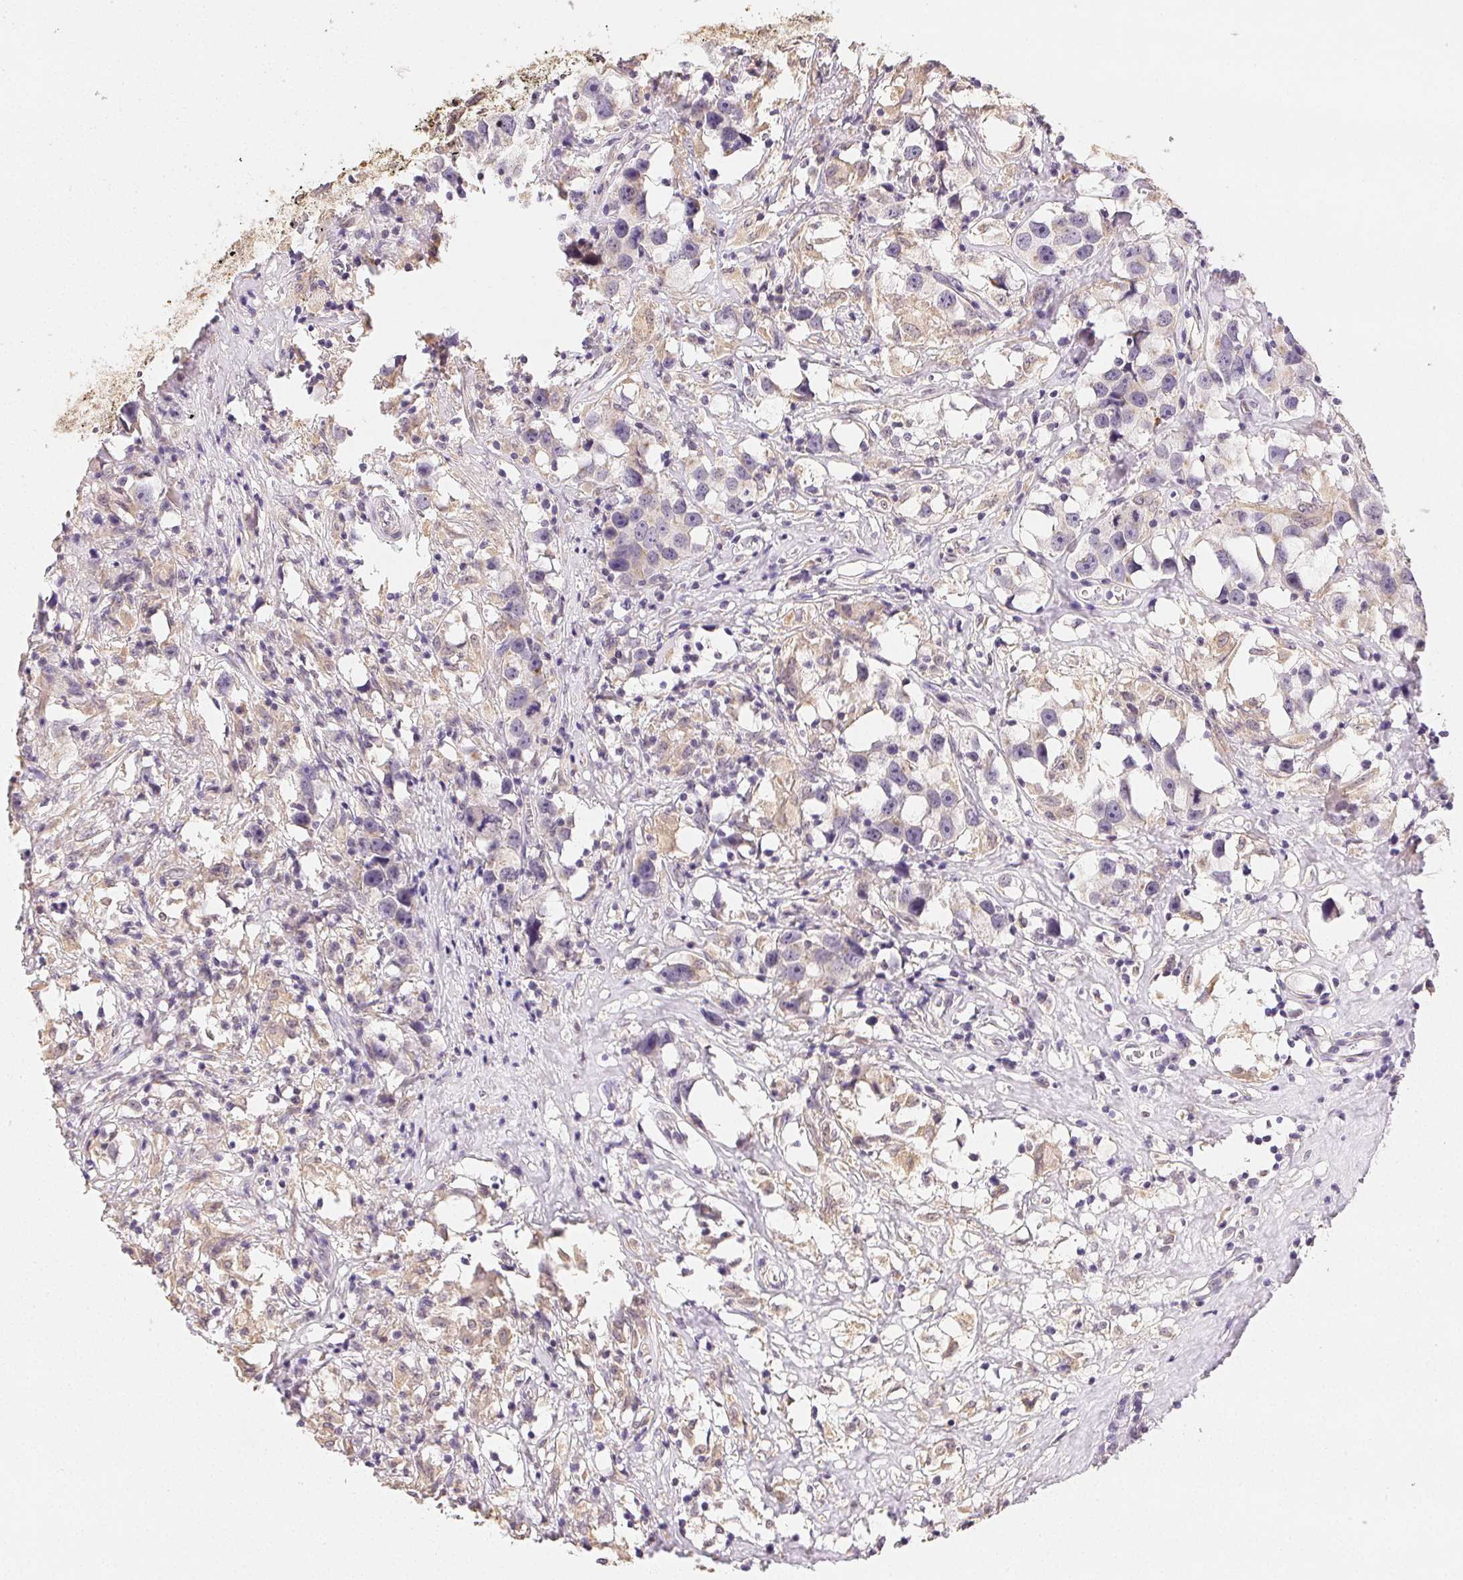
{"staining": {"intensity": "negative", "quantity": "none", "location": "none"}, "tissue": "testis cancer", "cell_type": "Tumor cells", "image_type": "cancer", "snomed": [{"axis": "morphology", "description": "Seminoma, NOS"}, {"axis": "topography", "description": "Testis"}], "caption": "Immunohistochemical staining of testis cancer (seminoma) reveals no significant staining in tumor cells.", "gene": "SEZ6L2", "patient": {"sex": "male", "age": 49}}